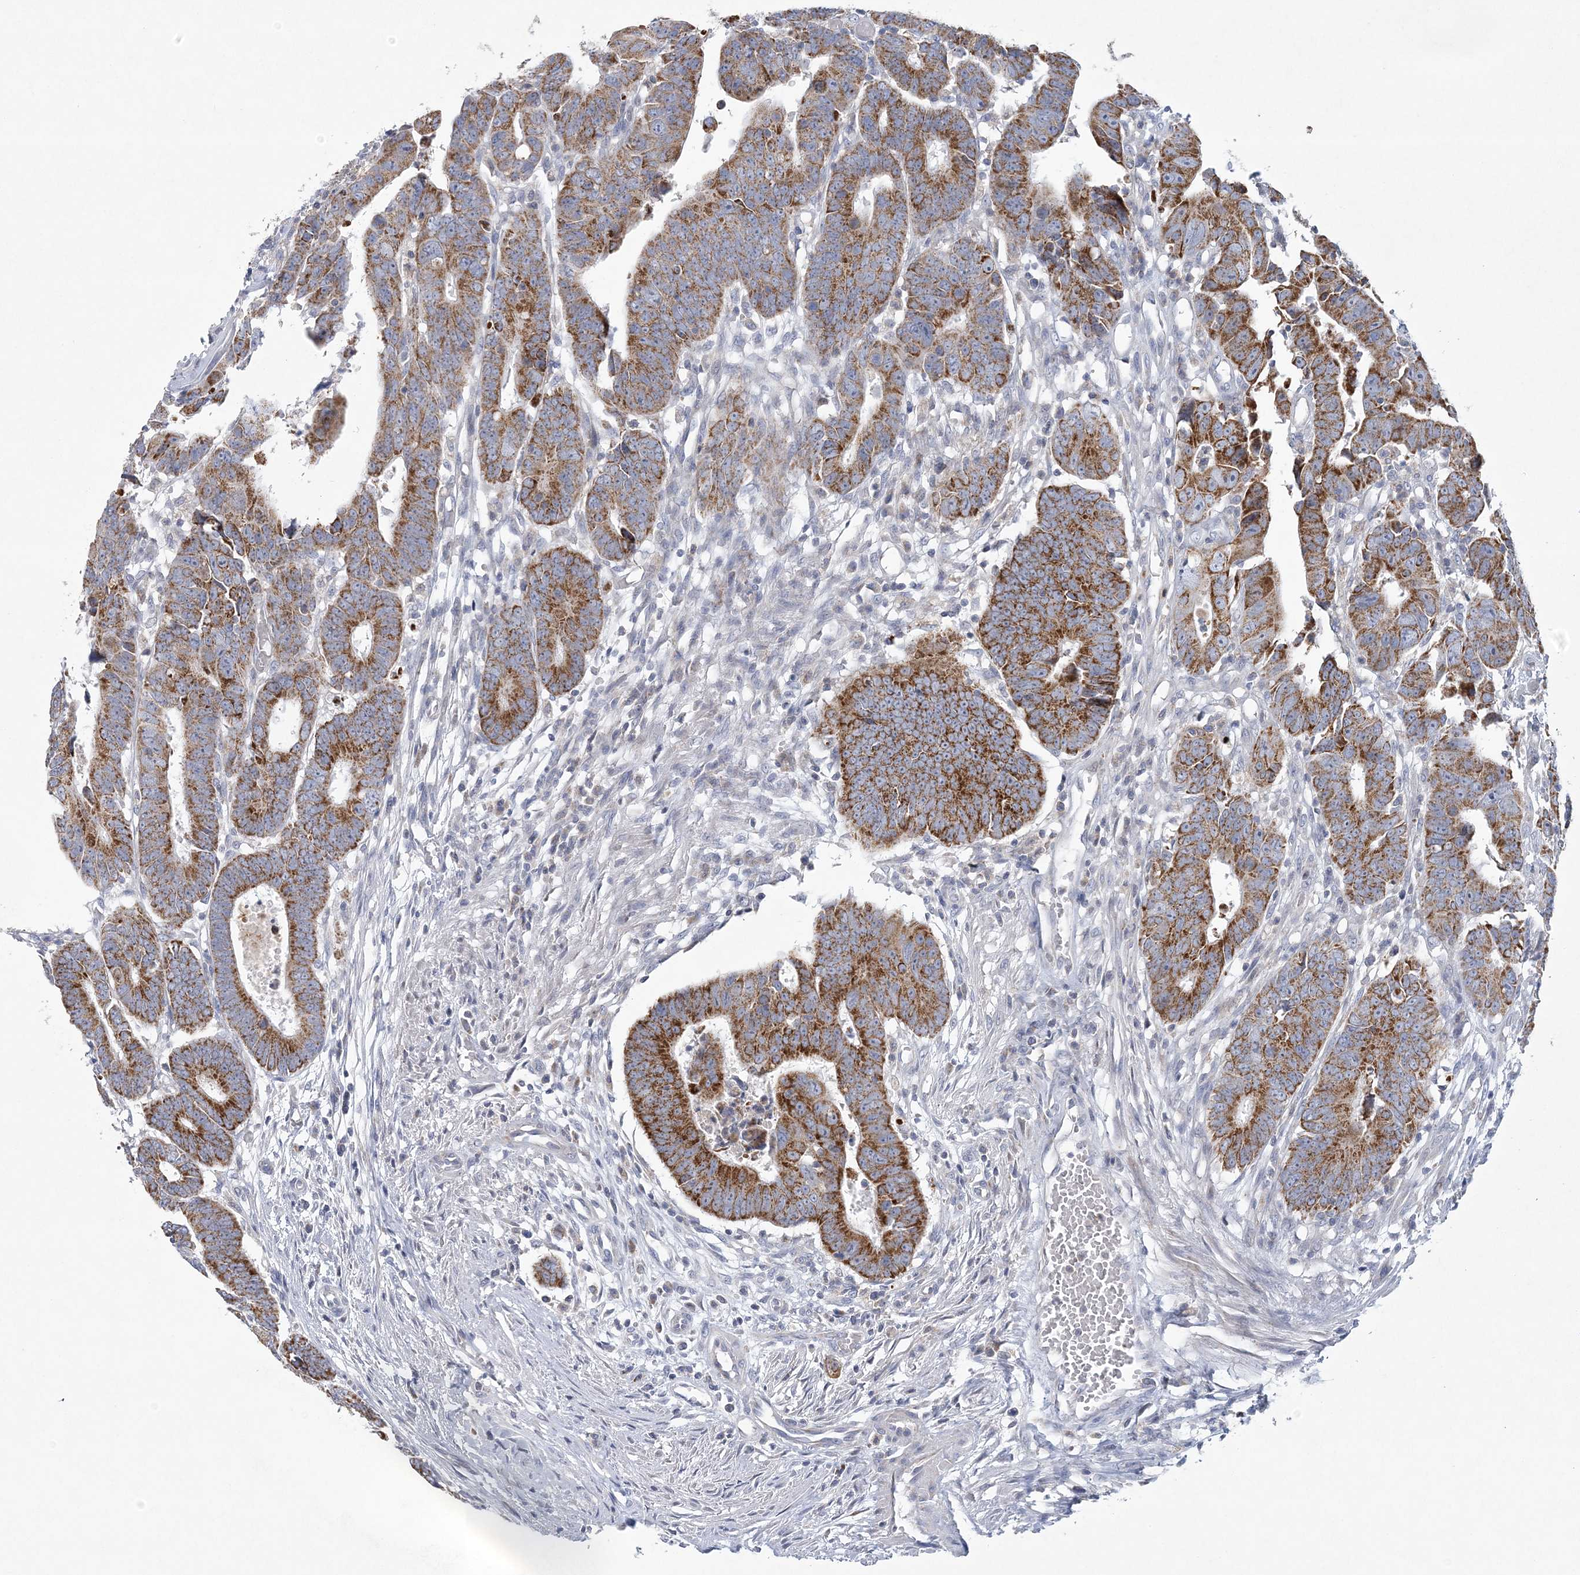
{"staining": {"intensity": "strong", "quantity": ">75%", "location": "cytoplasmic/membranous"}, "tissue": "colorectal cancer", "cell_type": "Tumor cells", "image_type": "cancer", "snomed": [{"axis": "morphology", "description": "Adenocarcinoma, NOS"}, {"axis": "topography", "description": "Rectum"}], "caption": "Adenocarcinoma (colorectal) was stained to show a protein in brown. There is high levels of strong cytoplasmic/membranous expression in about >75% of tumor cells. The protein of interest is stained brown, and the nuclei are stained in blue (DAB (3,3'-diaminobenzidine) IHC with brightfield microscopy, high magnification).", "gene": "NIPAL1", "patient": {"sex": "female", "age": 65}}